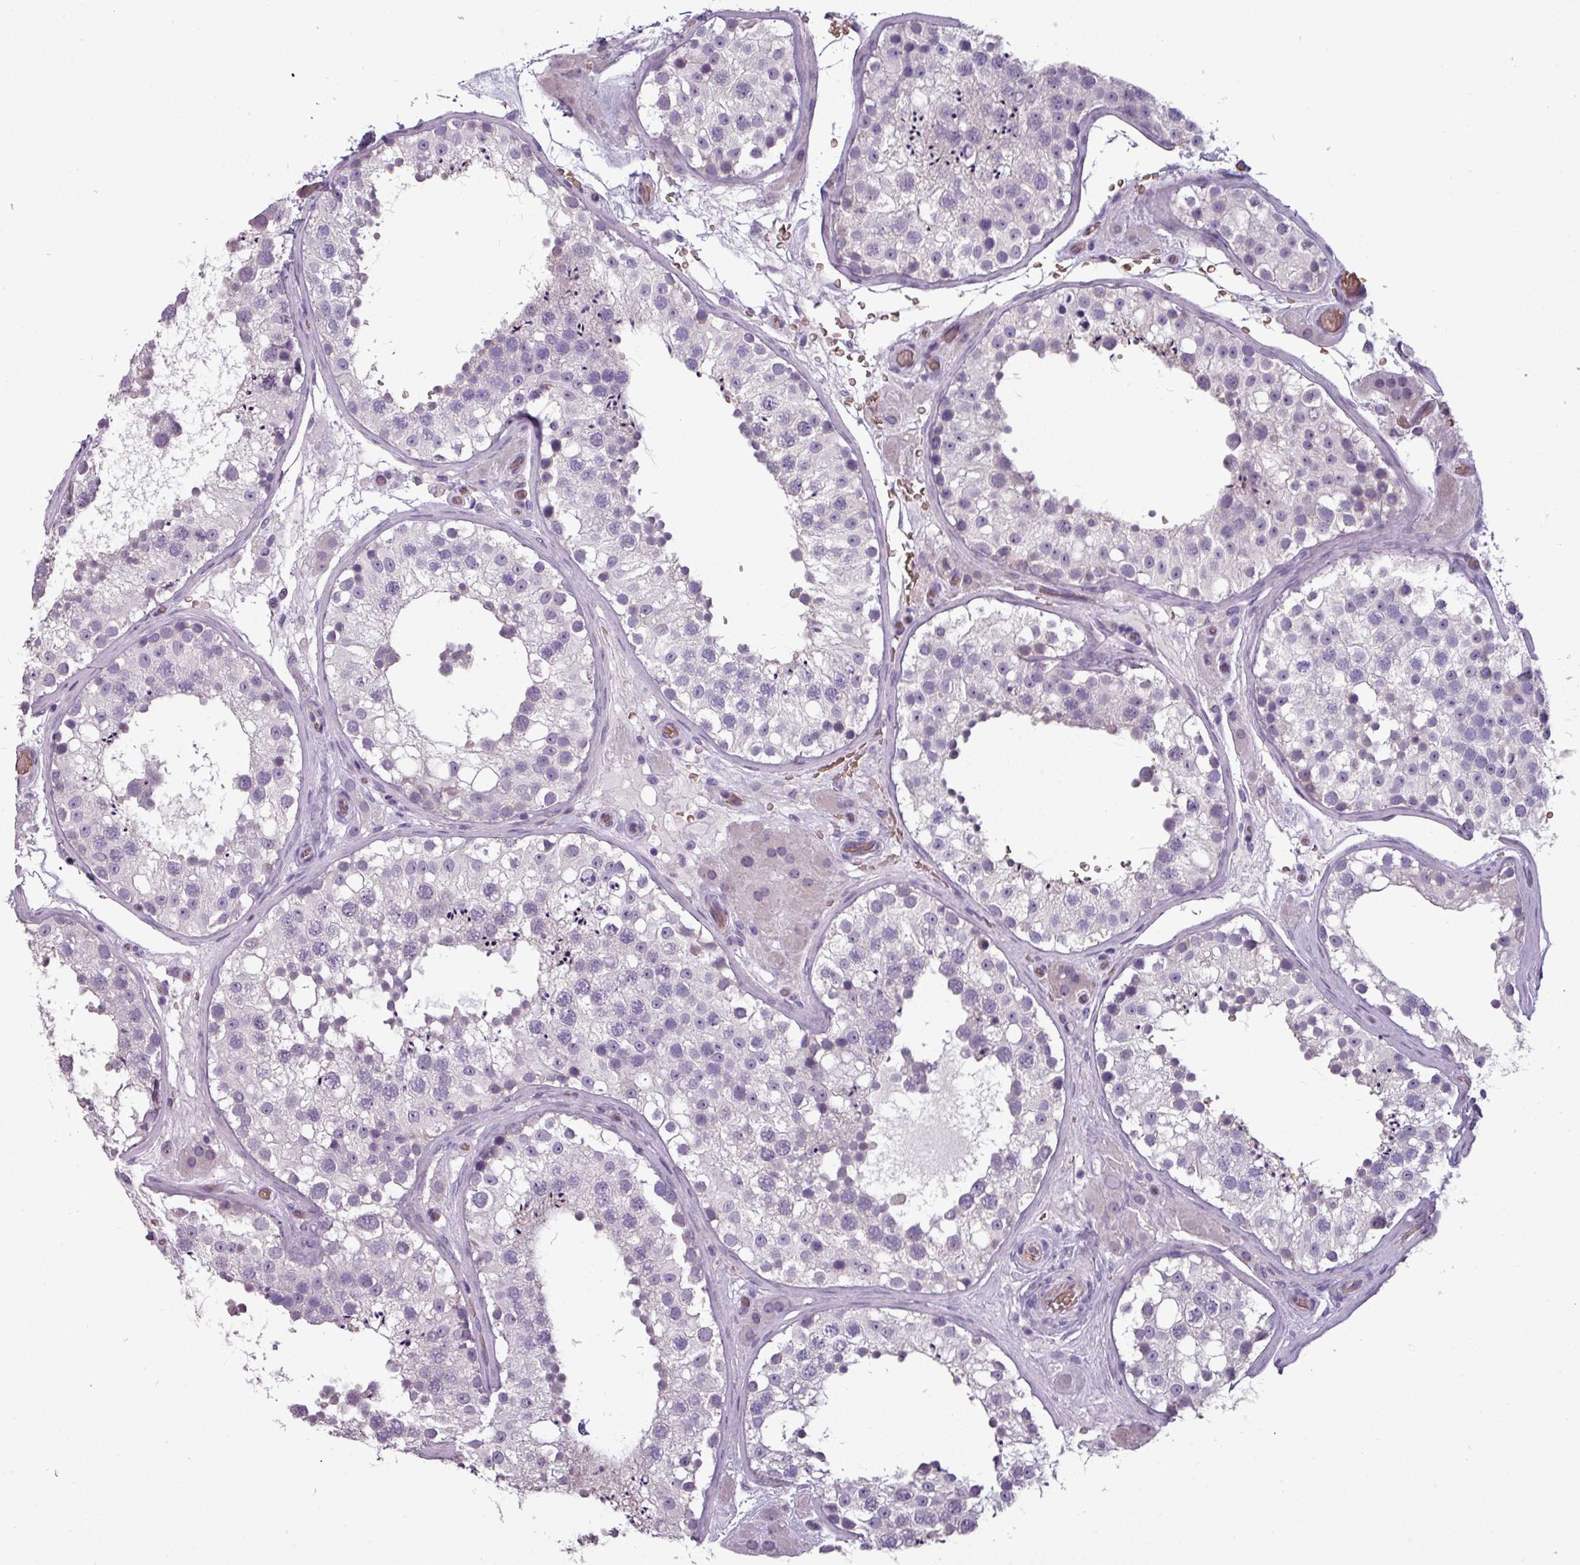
{"staining": {"intensity": "negative", "quantity": "none", "location": "none"}, "tissue": "testis", "cell_type": "Cells in seminiferous ducts", "image_type": "normal", "snomed": [{"axis": "morphology", "description": "Normal tissue, NOS"}, {"axis": "topography", "description": "Testis"}], "caption": "Benign testis was stained to show a protein in brown. There is no significant expression in cells in seminiferous ducts.", "gene": "AREL1", "patient": {"sex": "male", "age": 26}}